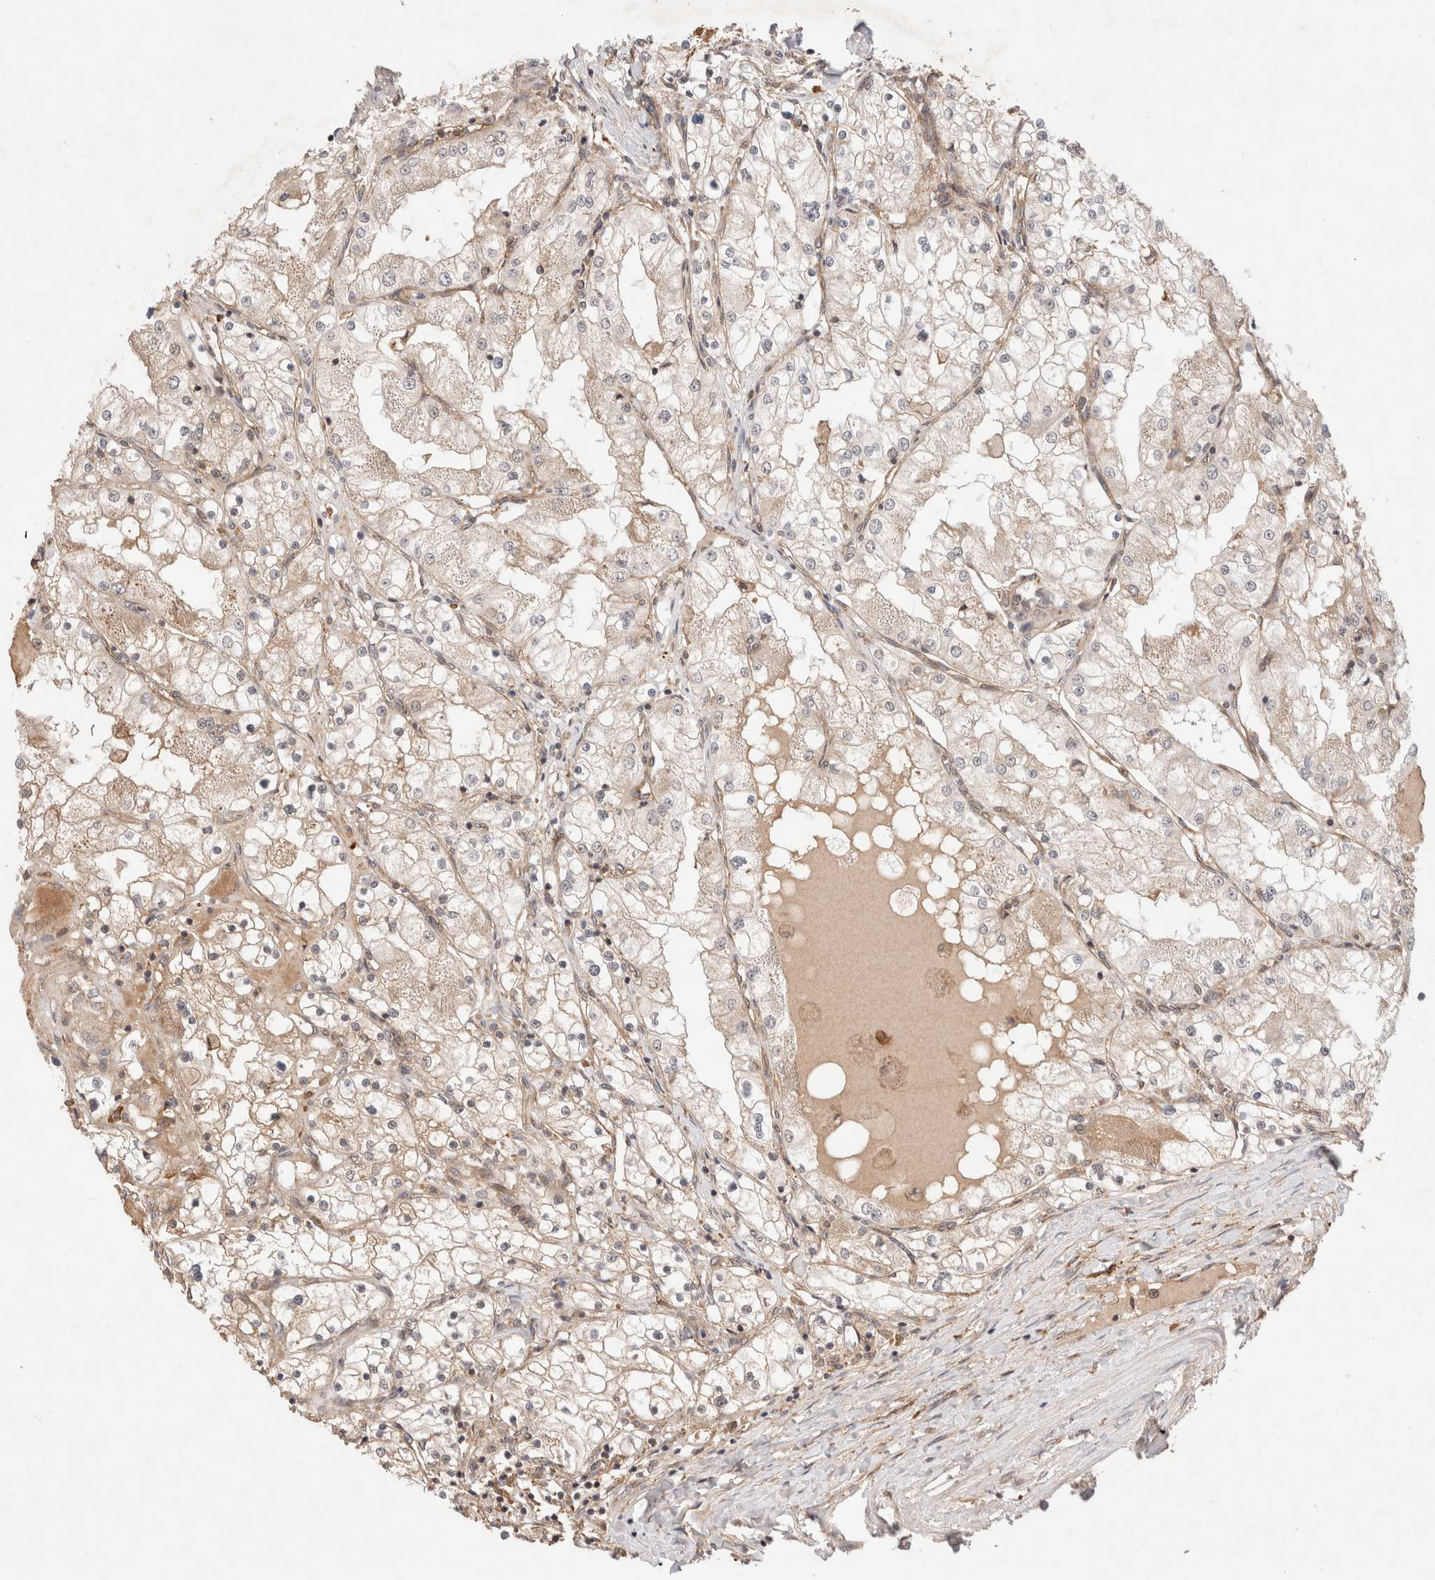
{"staining": {"intensity": "weak", "quantity": ">75%", "location": "cytoplasmic/membranous"}, "tissue": "renal cancer", "cell_type": "Tumor cells", "image_type": "cancer", "snomed": [{"axis": "morphology", "description": "Adenocarcinoma, NOS"}, {"axis": "topography", "description": "Kidney"}], "caption": "Immunohistochemical staining of renal cancer shows low levels of weak cytoplasmic/membranous protein positivity in about >75% of tumor cells.", "gene": "SIKE1", "patient": {"sex": "male", "age": 68}}